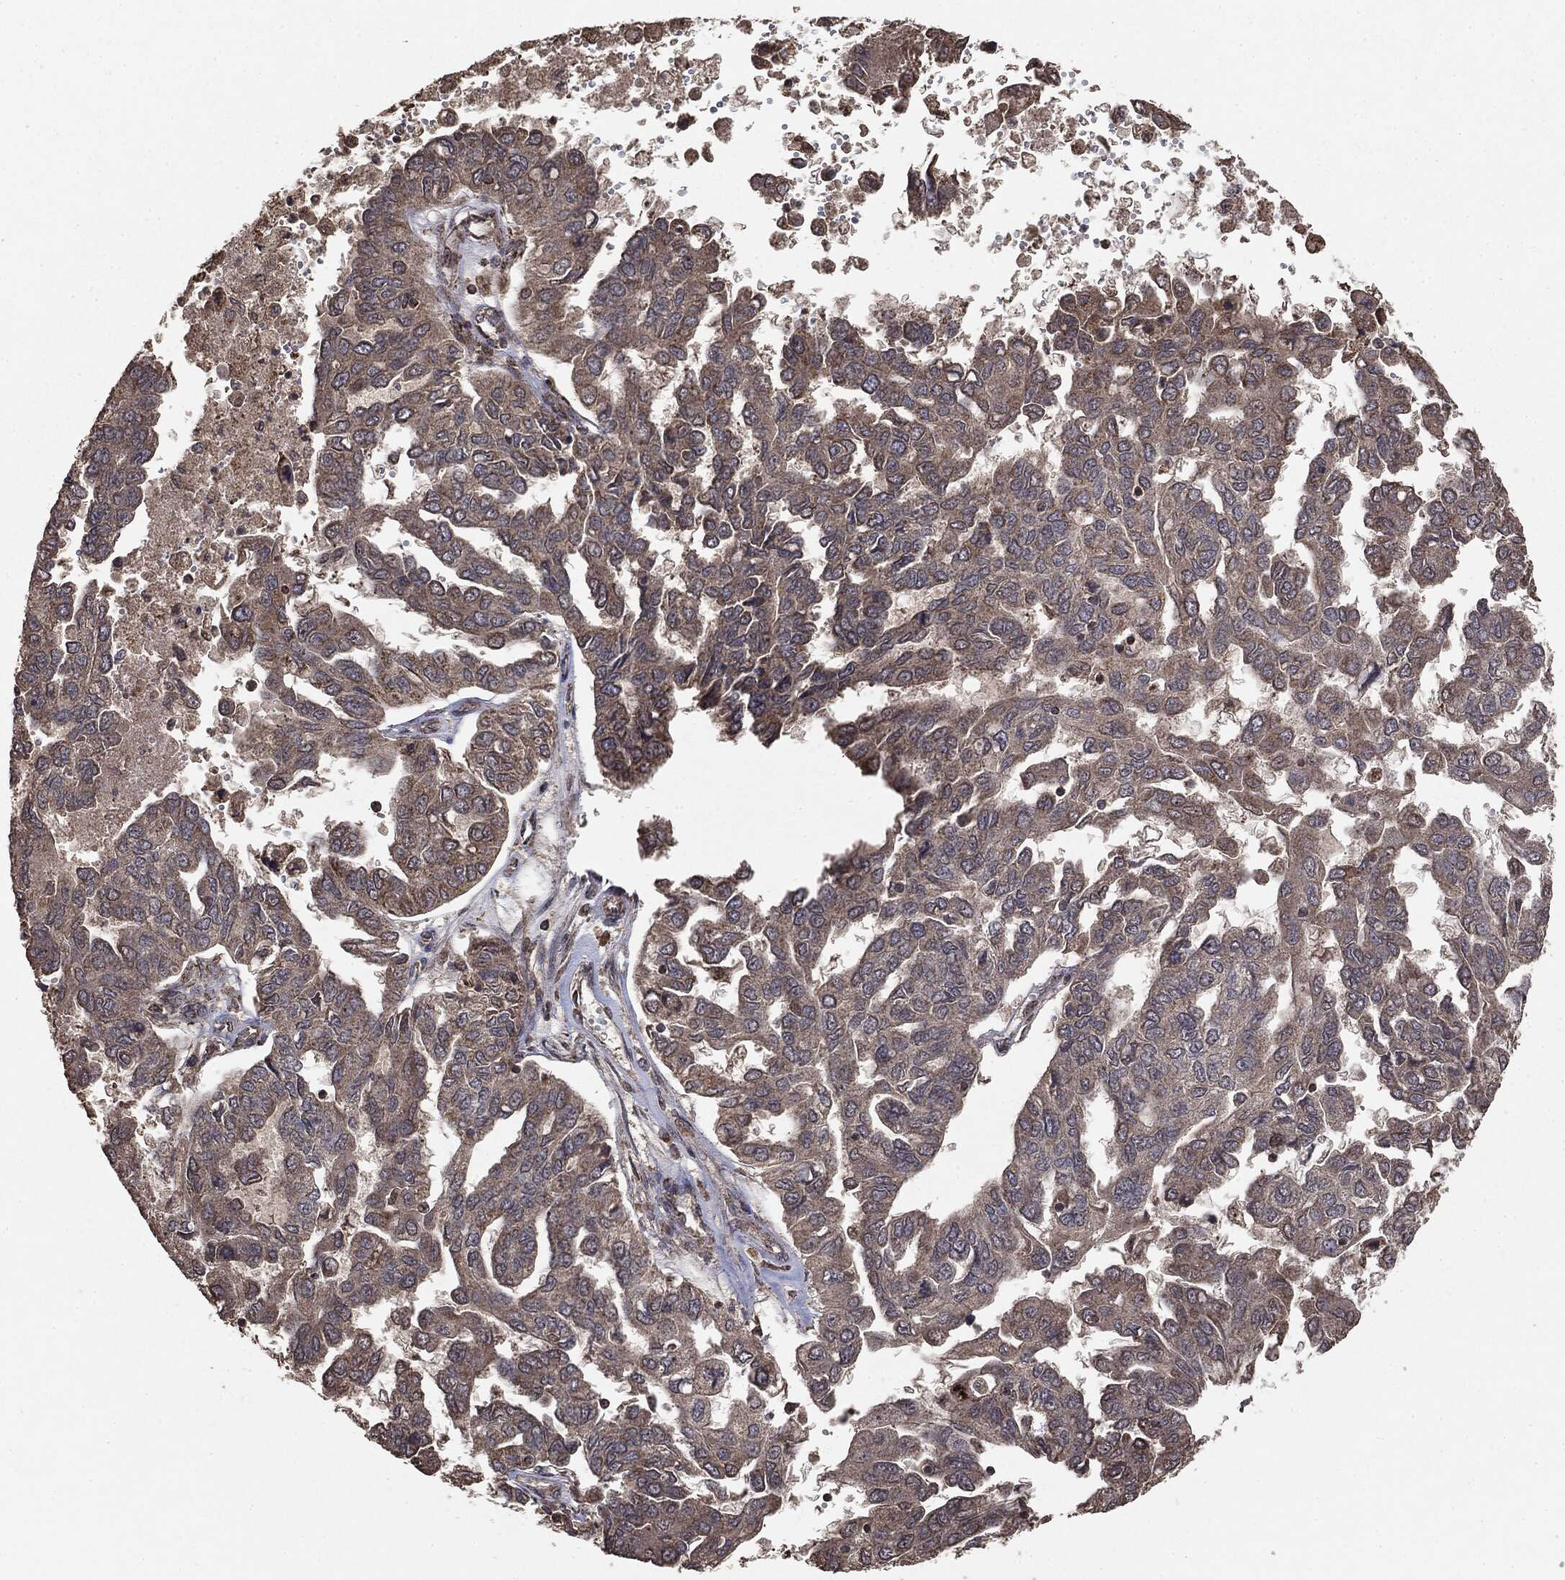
{"staining": {"intensity": "weak", "quantity": ">75%", "location": "cytoplasmic/membranous"}, "tissue": "ovarian cancer", "cell_type": "Tumor cells", "image_type": "cancer", "snomed": [{"axis": "morphology", "description": "Cystadenocarcinoma, serous, NOS"}, {"axis": "topography", "description": "Ovary"}], "caption": "Protein staining shows weak cytoplasmic/membranous expression in approximately >75% of tumor cells in ovarian cancer.", "gene": "MTOR", "patient": {"sex": "female", "age": 53}}